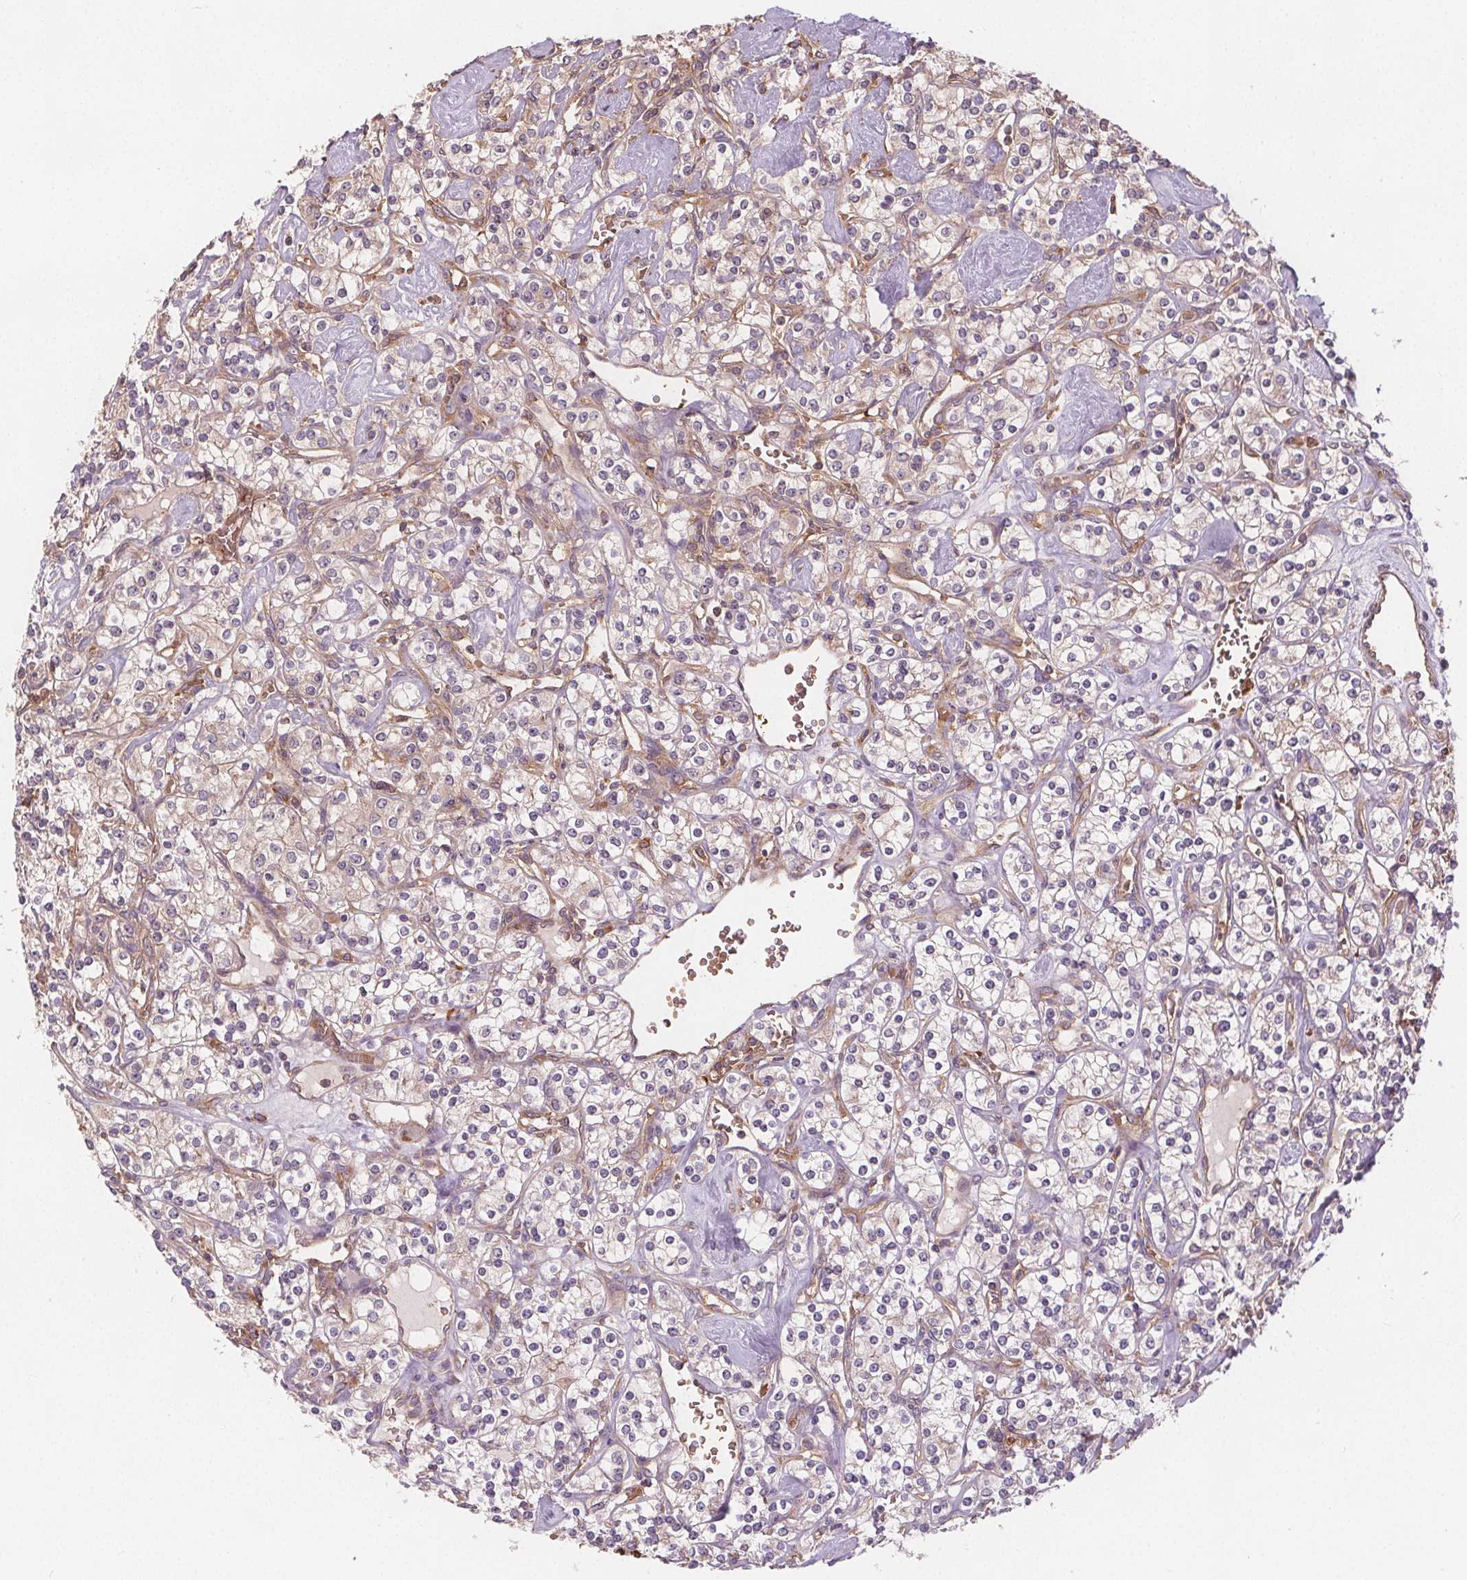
{"staining": {"intensity": "weak", "quantity": "<25%", "location": "cytoplasmic/membranous"}, "tissue": "renal cancer", "cell_type": "Tumor cells", "image_type": "cancer", "snomed": [{"axis": "morphology", "description": "Adenocarcinoma, NOS"}, {"axis": "topography", "description": "Kidney"}], "caption": "Immunohistochemistry micrograph of human renal cancer stained for a protein (brown), which exhibits no positivity in tumor cells.", "gene": "EIF3D", "patient": {"sex": "male", "age": 77}}